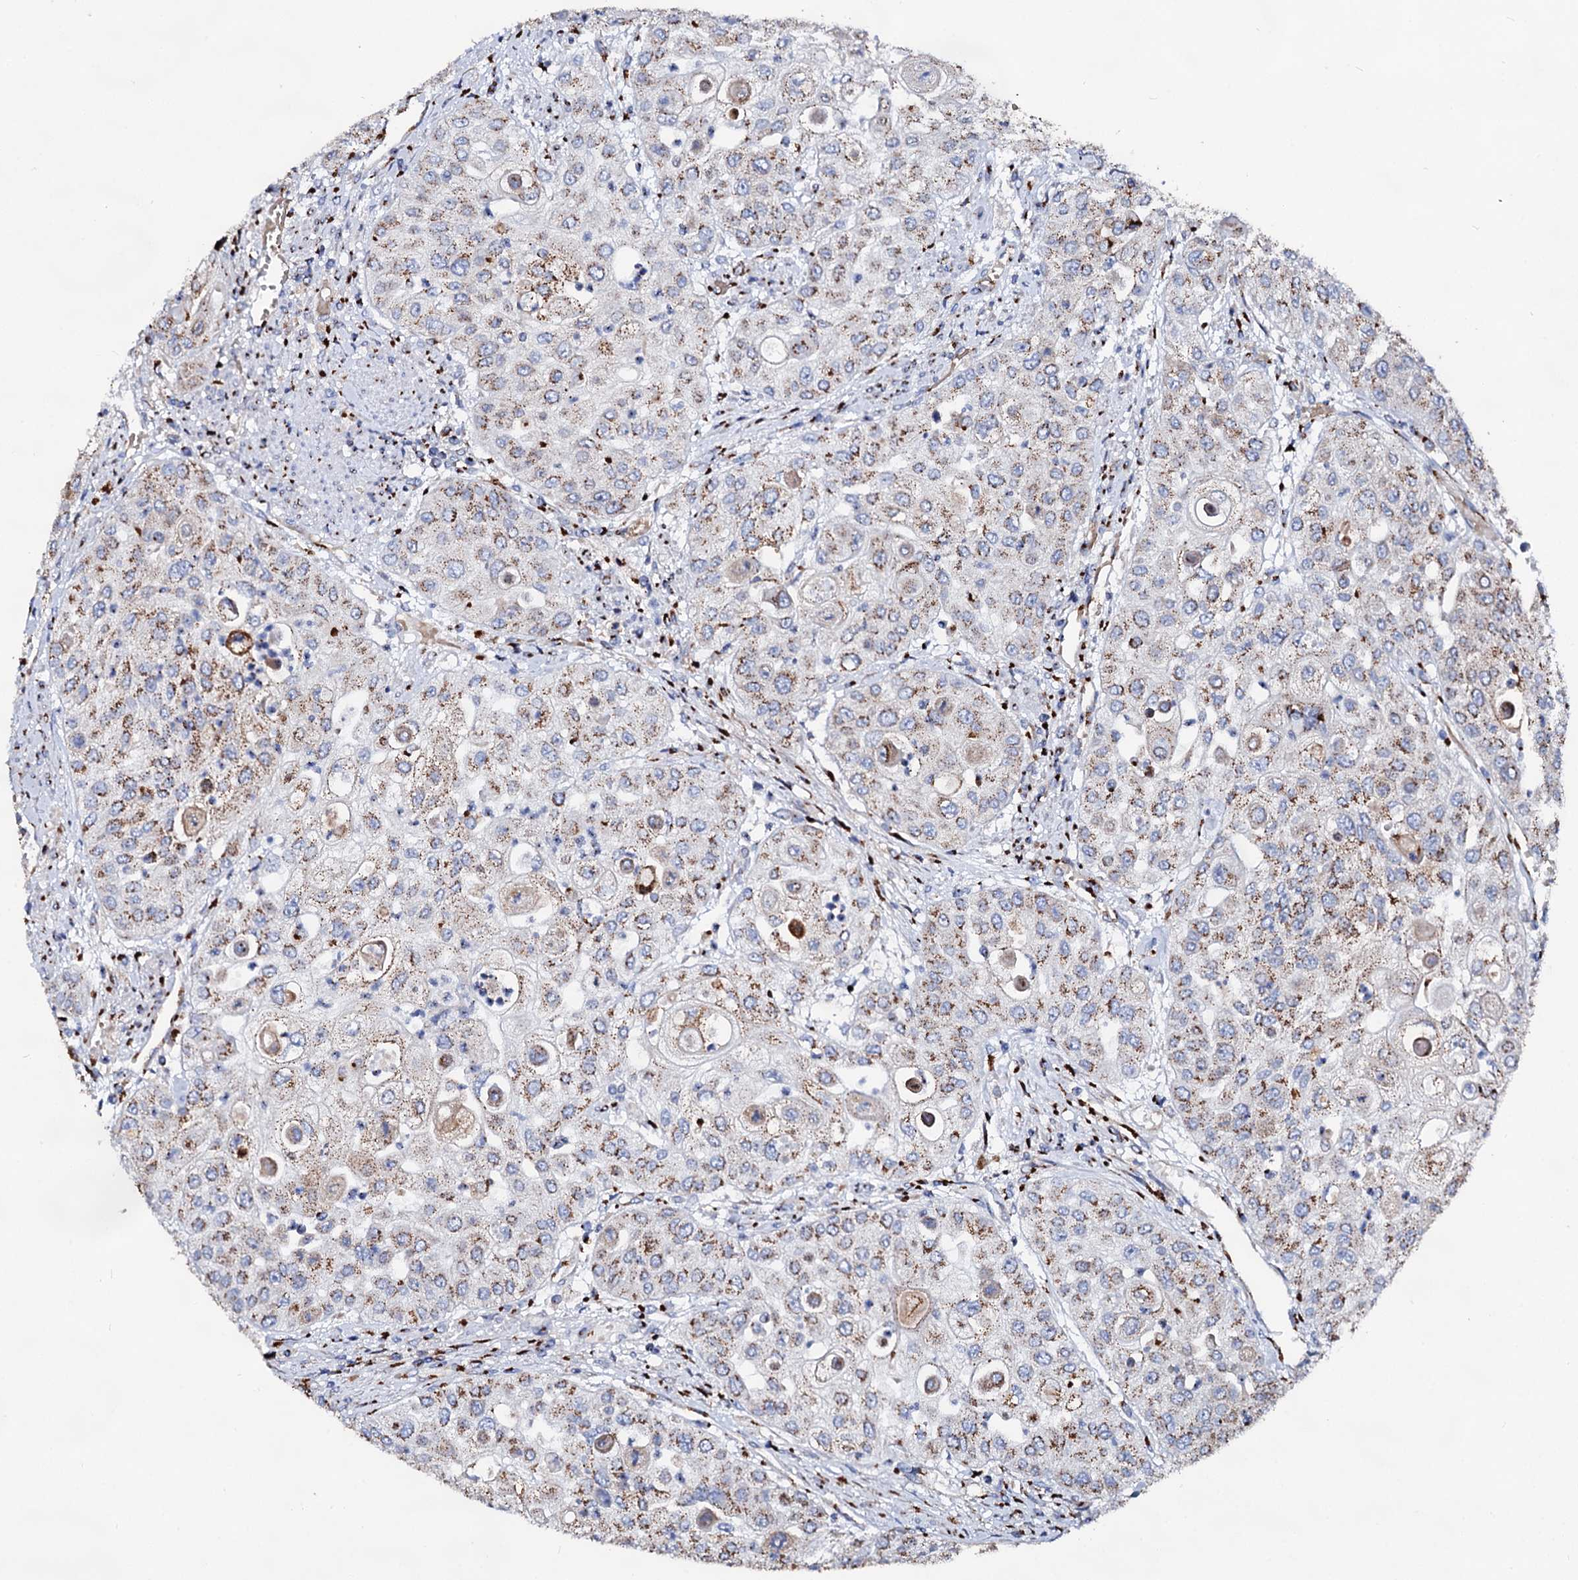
{"staining": {"intensity": "moderate", "quantity": "25%-75%", "location": "cytoplasmic/membranous"}, "tissue": "urothelial cancer", "cell_type": "Tumor cells", "image_type": "cancer", "snomed": [{"axis": "morphology", "description": "Urothelial carcinoma, High grade"}, {"axis": "topography", "description": "Urinary bladder"}], "caption": "Urothelial carcinoma (high-grade) tissue exhibits moderate cytoplasmic/membranous positivity in approximately 25%-75% of tumor cells", "gene": "TM9SF3", "patient": {"sex": "female", "age": 79}}